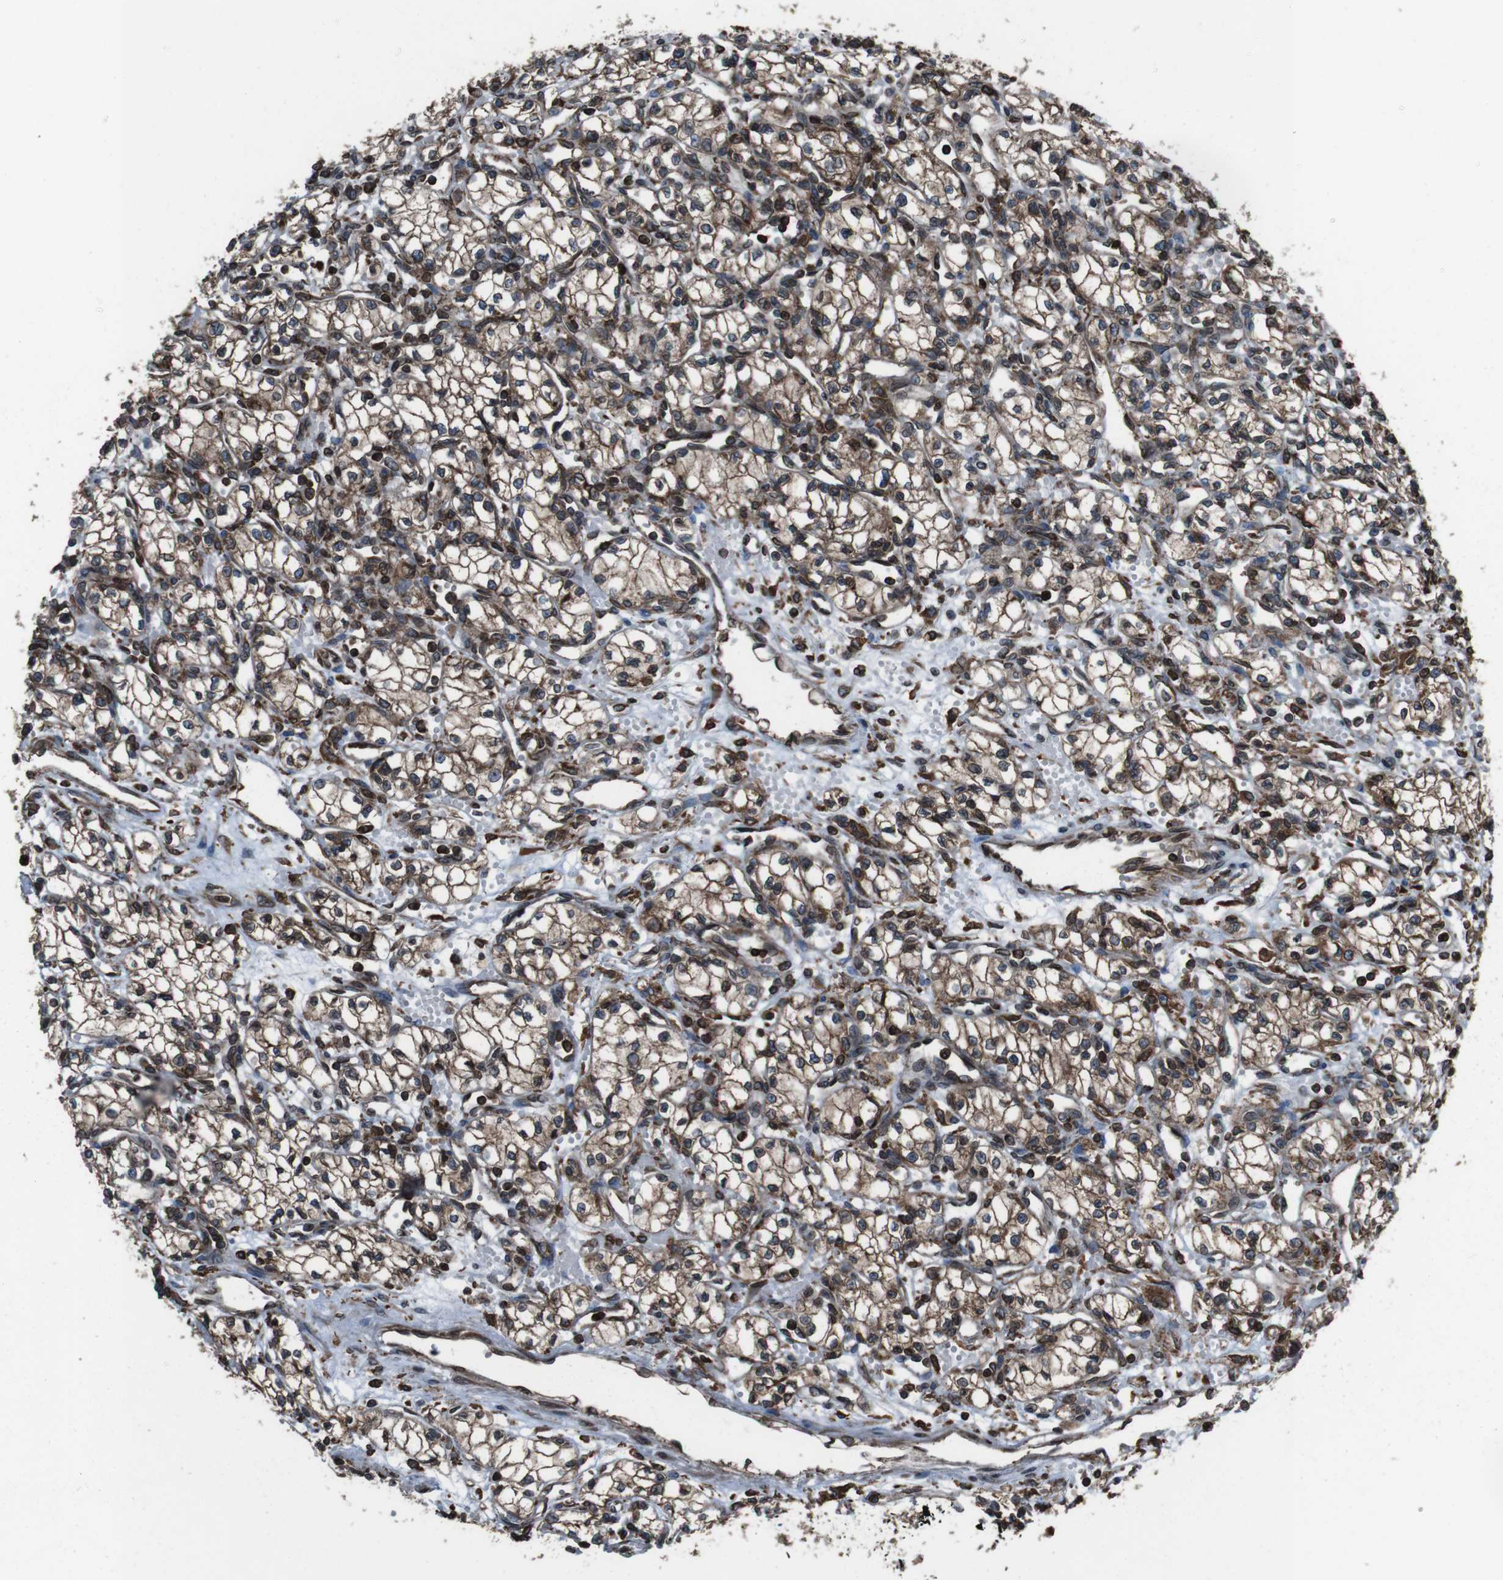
{"staining": {"intensity": "moderate", "quantity": ">75%", "location": "cytoplasmic/membranous"}, "tissue": "renal cancer", "cell_type": "Tumor cells", "image_type": "cancer", "snomed": [{"axis": "morphology", "description": "Normal tissue, NOS"}, {"axis": "morphology", "description": "Adenocarcinoma, NOS"}, {"axis": "topography", "description": "Kidney"}], "caption": "Immunohistochemistry photomicrograph of human renal adenocarcinoma stained for a protein (brown), which shows medium levels of moderate cytoplasmic/membranous positivity in approximately >75% of tumor cells.", "gene": "APMAP", "patient": {"sex": "male", "age": 59}}